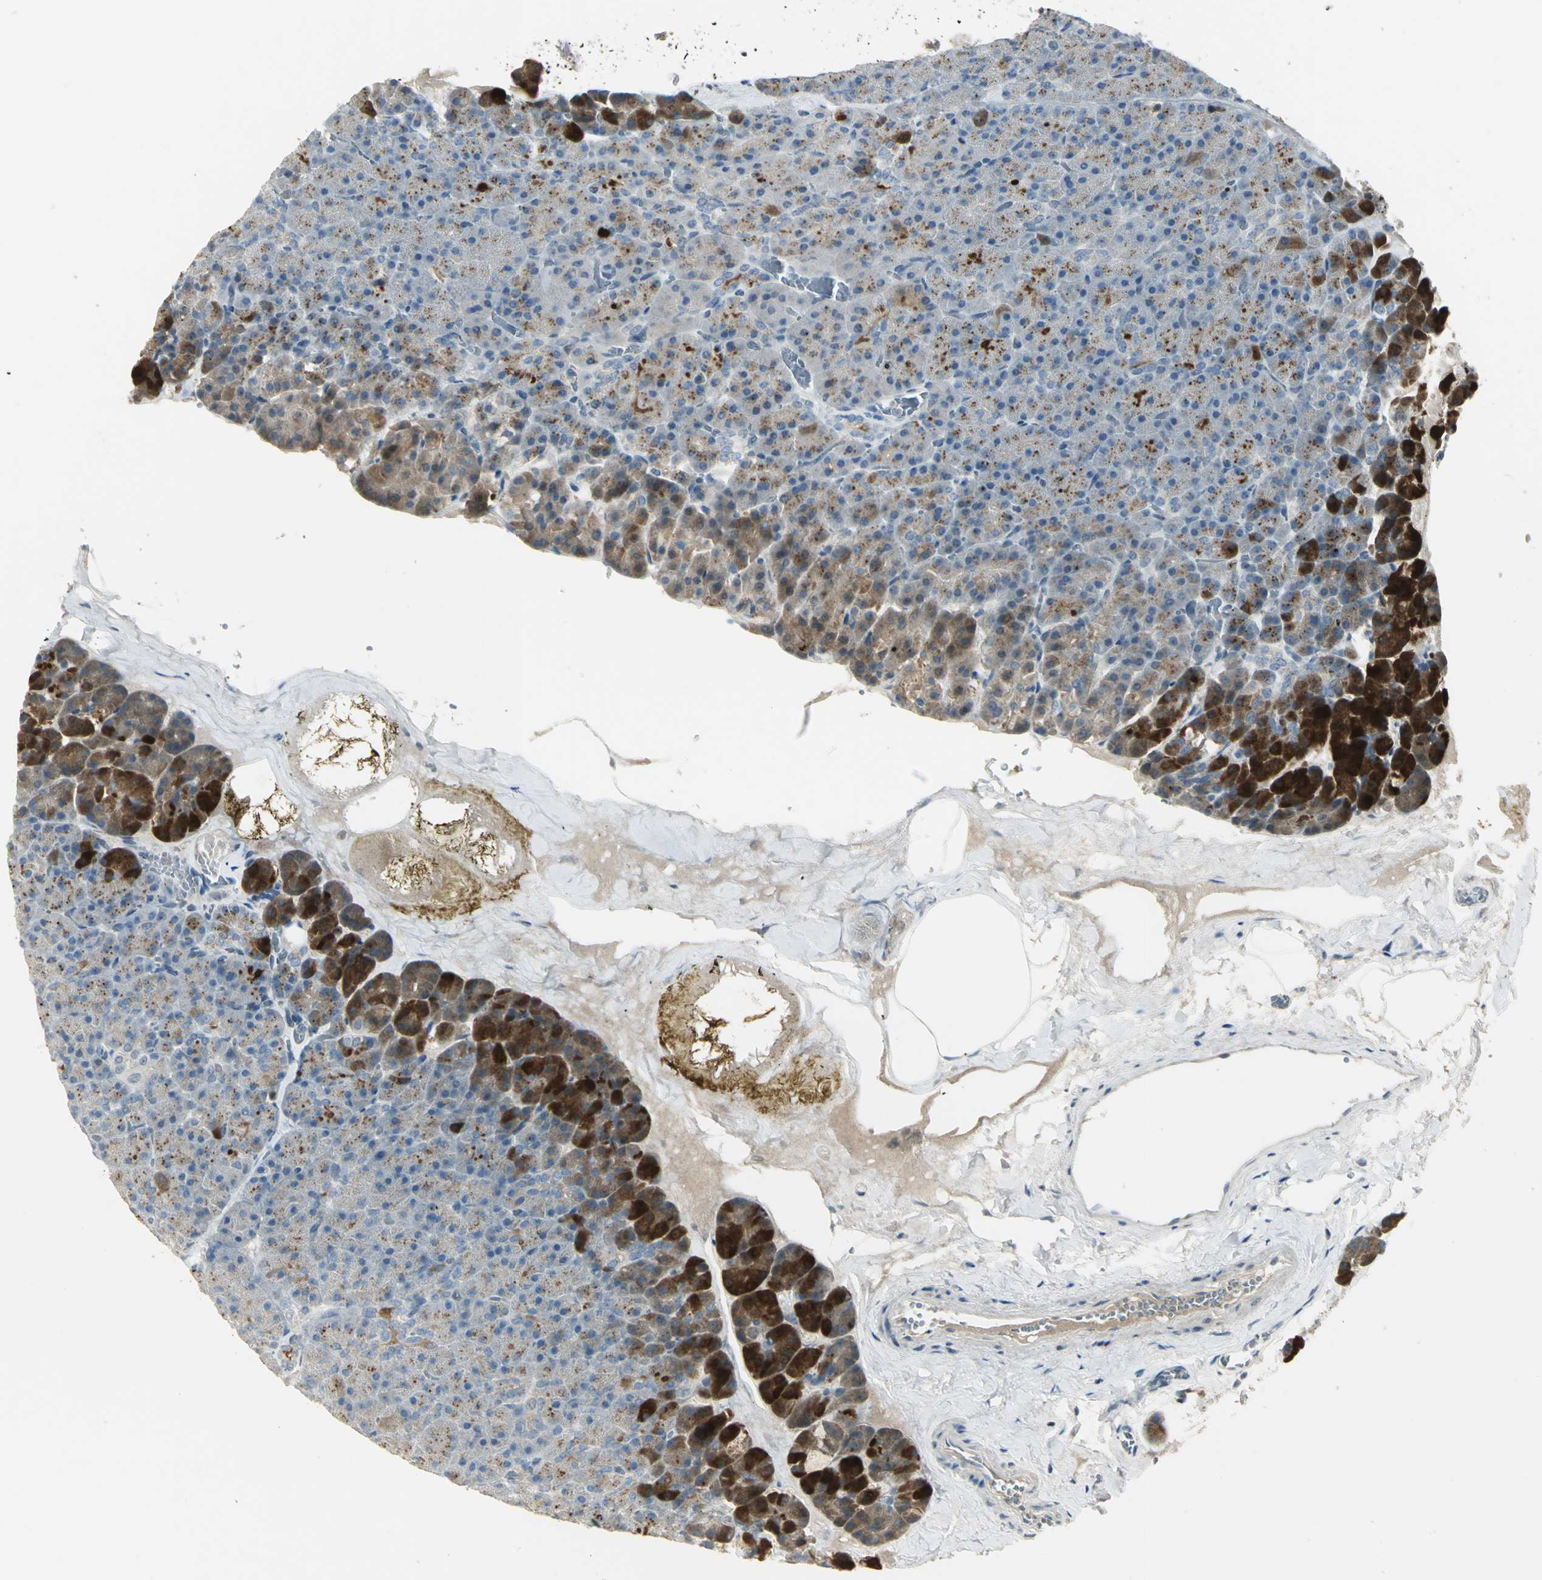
{"staining": {"intensity": "weak", "quantity": "25%-75%", "location": "cytoplasmic/membranous"}, "tissue": "pancreas", "cell_type": "Exocrine glandular cells", "image_type": "normal", "snomed": [{"axis": "morphology", "description": "Normal tissue, NOS"}, {"axis": "topography", "description": "Pancreas"}], "caption": "A histopathology image of pancreas stained for a protein exhibits weak cytoplasmic/membranous brown staining in exocrine glandular cells. Nuclei are stained in blue.", "gene": "PROC", "patient": {"sex": "female", "age": 35}}